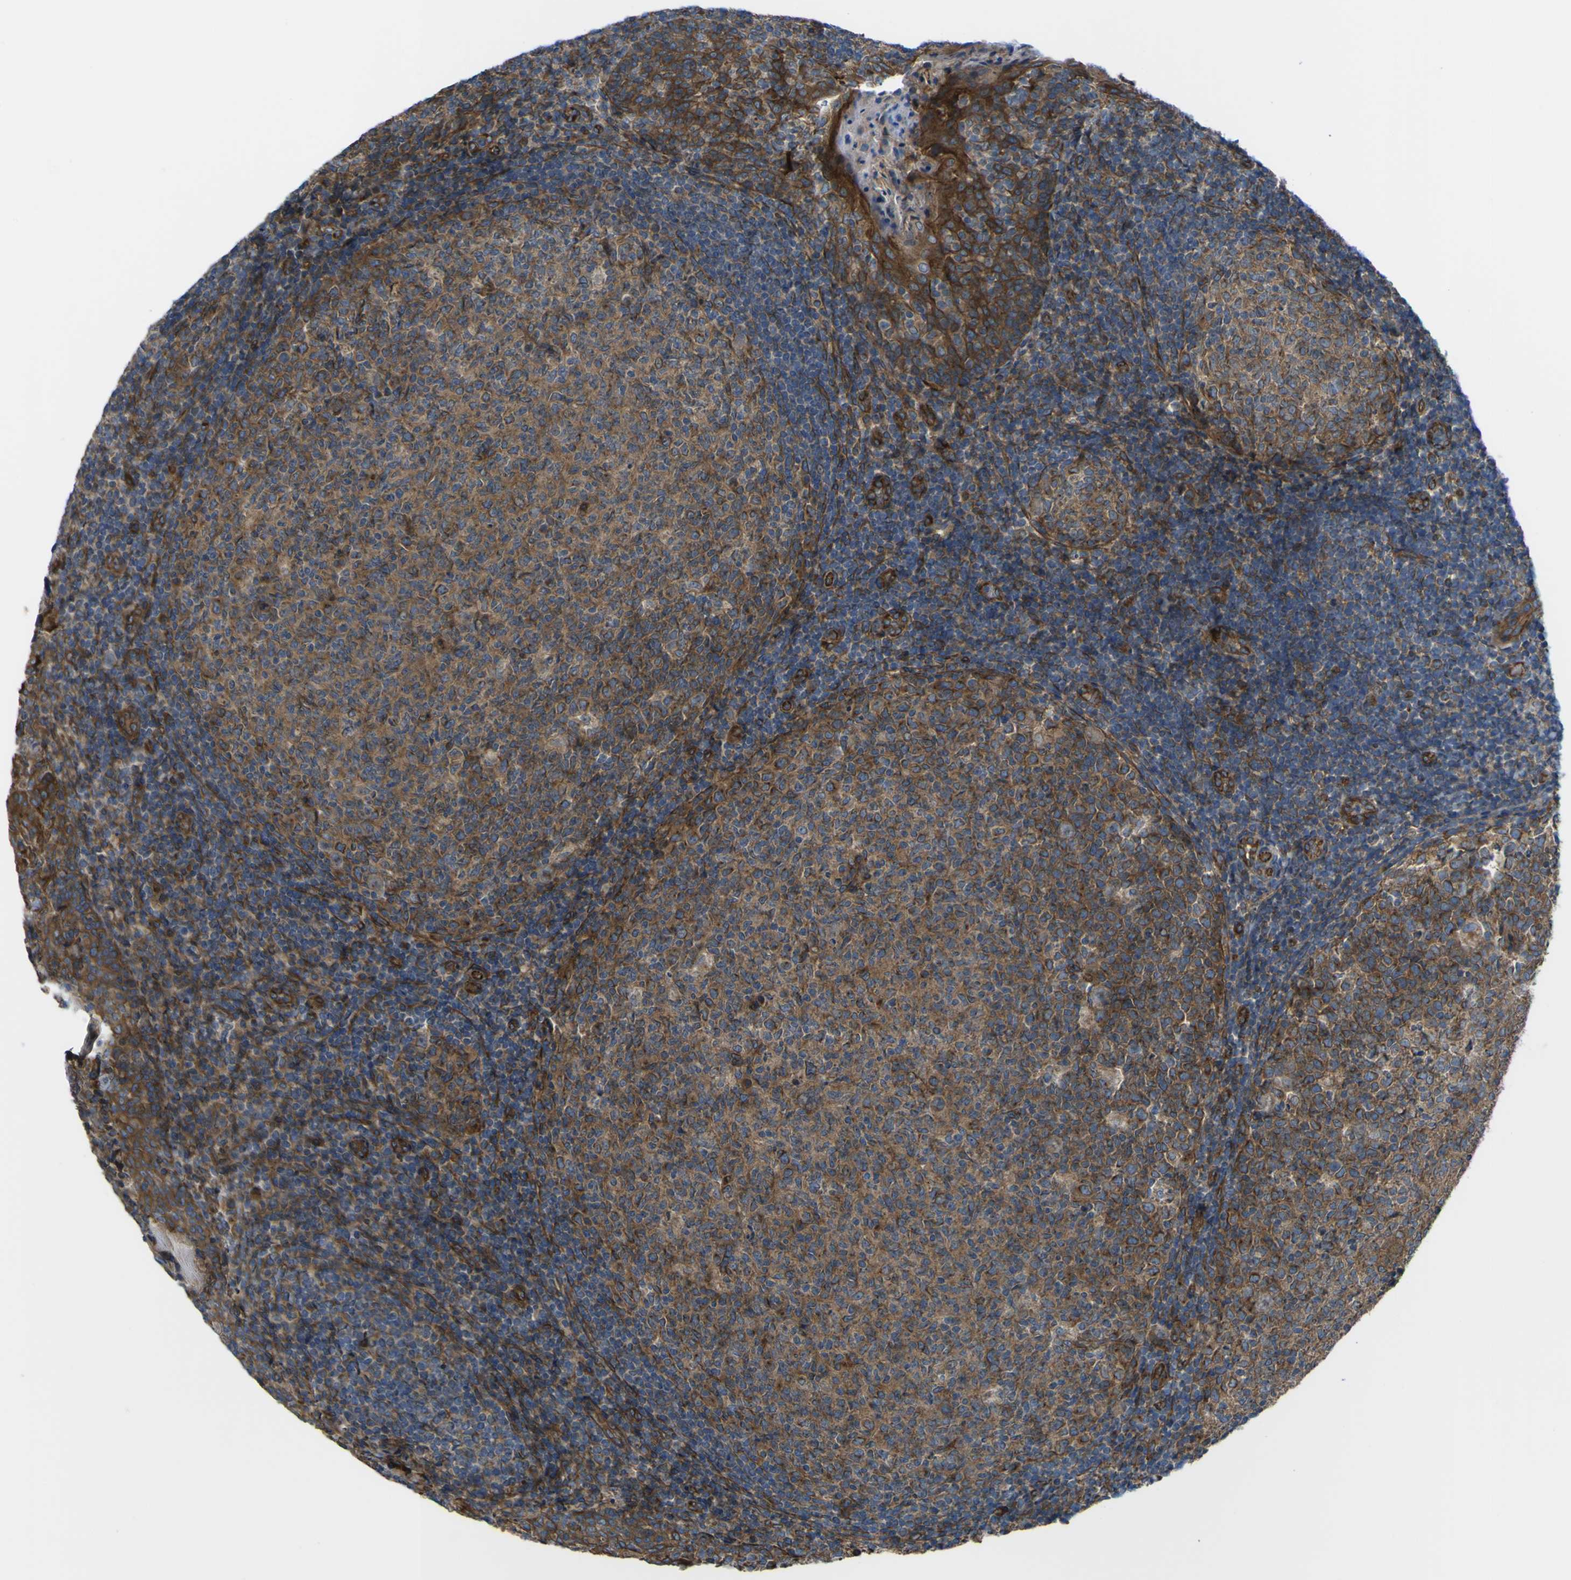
{"staining": {"intensity": "moderate", "quantity": ">75%", "location": "cytoplasmic/membranous"}, "tissue": "tonsil", "cell_type": "Germinal center cells", "image_type": "normal", "snomed": [{"axis": "morphology", "description": "Normal tissue, NOS"}, {"axis": "topography", "description": "Tonsil"}], "caption": "Tonsil stained with DAB immunohistochemistry reveals medium levels of moderate cytoplasmic/membranous staining in approximately >75% of germinal center cells. (DAB (3,3'-diaminobenzidine) IHC with brightfield microscopy, high magnification).", "gene": "FBXO30", "patient": {"sex": "female", "age": 19}}